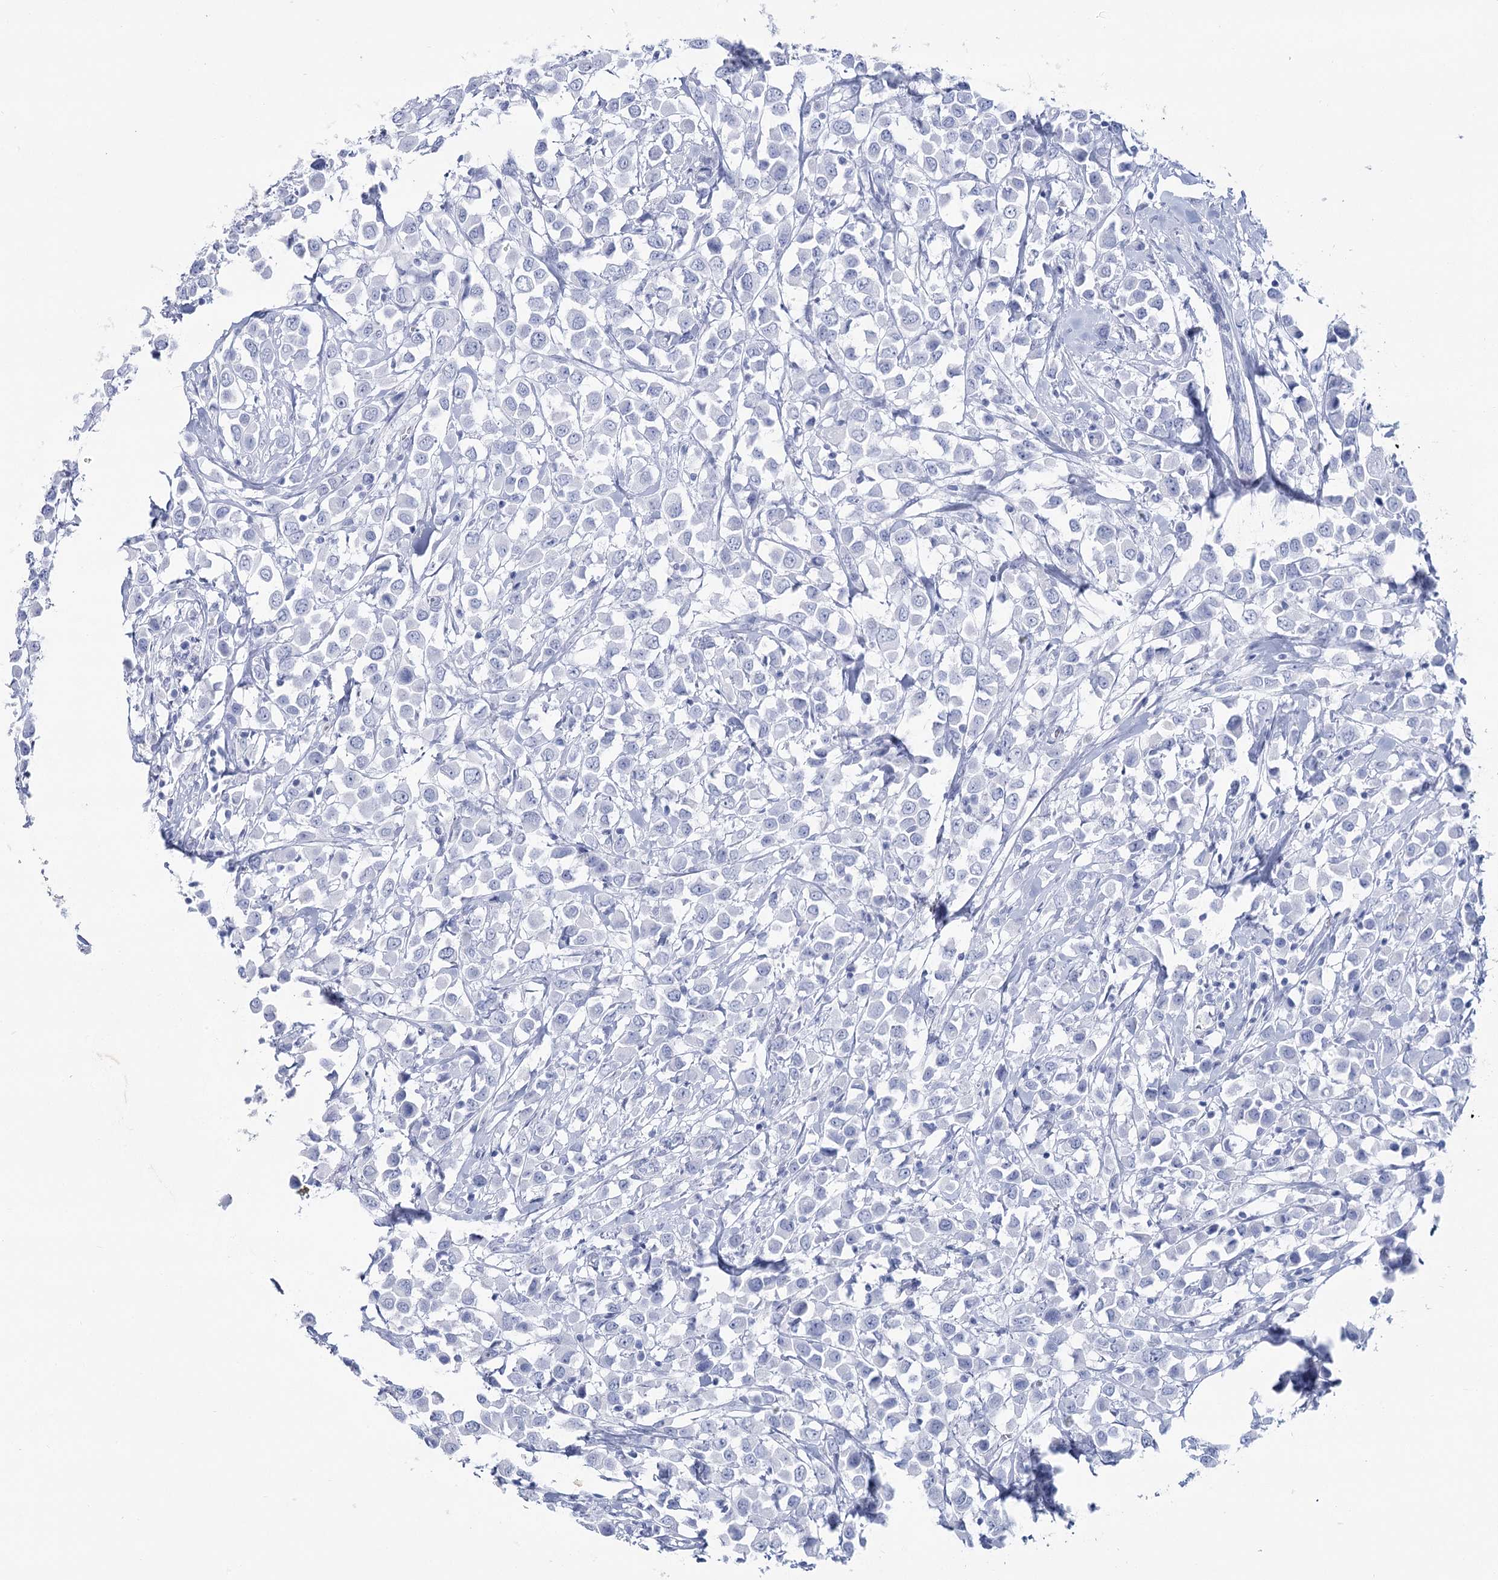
{"staining": {"intensity": "negative", "quantity": "none", "location": "none"}, "tissue": "breast cancer", "cell_type": "Tumor cells", "image_type": "cancer", "snomed": [{"axis": "morphology", "description": "Duct carcinoma"}, {"axis": "topography", "description": "Breast"}], "caption": "Immunohistochemistry of human breast infiltrating ductal carcinoma displays no positivity in tumor cells.", "gene": "CCDC88A", "patient": {"sex": "female", "age": 61}}